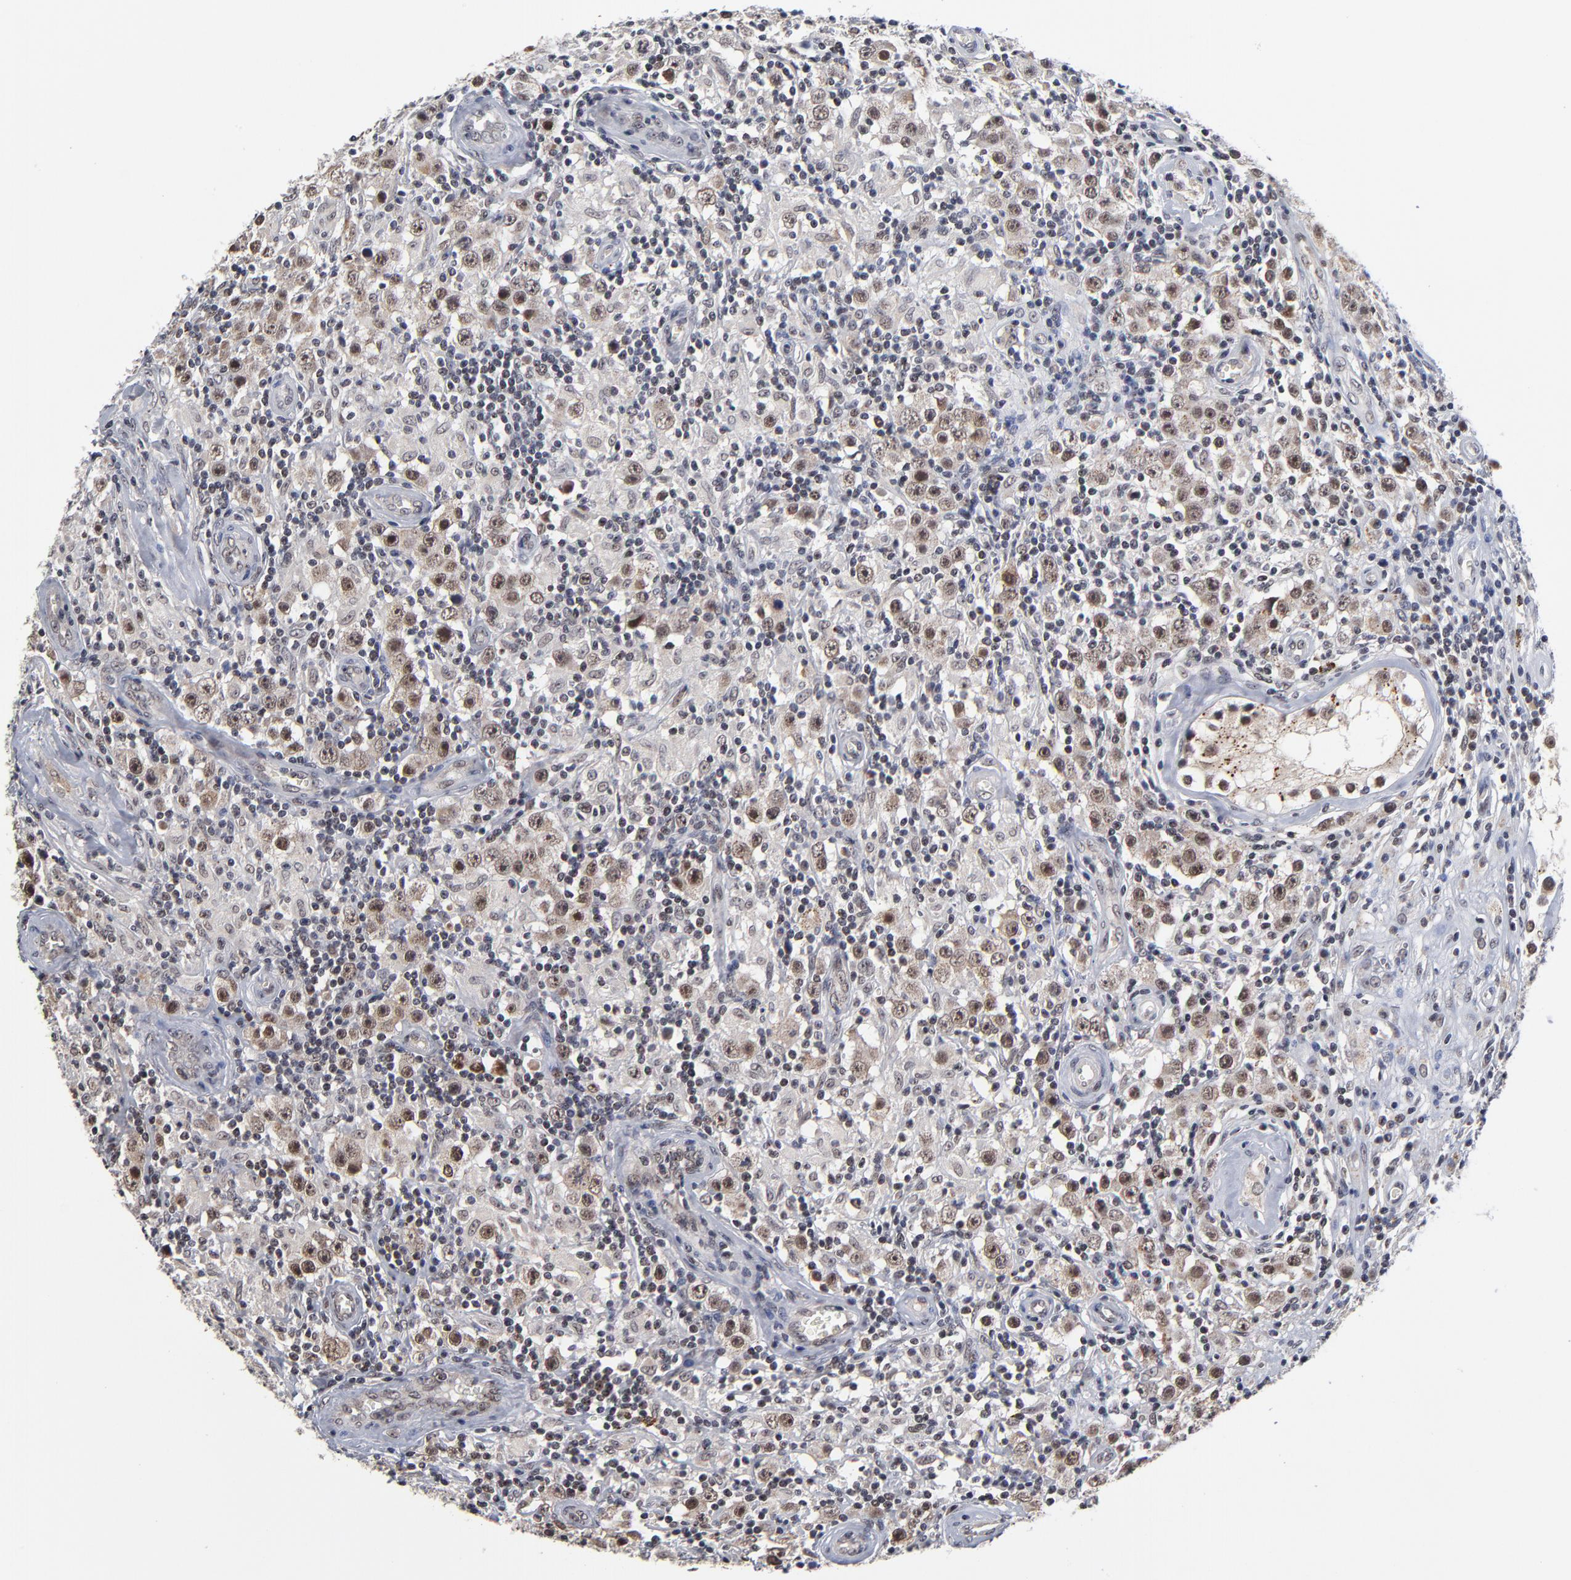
{"staining": {"intensity": "moderate", "quantity": ">75%", "location": "nuclear"}, "tissue": "testis cancer", "cell_type": "Tumor cells", "image_type": "cancer", "snomed": [{"axis": "morphology", "description": "Seminoma, NOS"}, {"axis": "topography", "description": "Testis"}], "caption": "IHC (DAB) staining of human testis cancer displays moderate nuclear protein positivity in about >75% of tumor cells.", "gene": "ZNF419", "patient": {"sex": "male", "age": 32}}